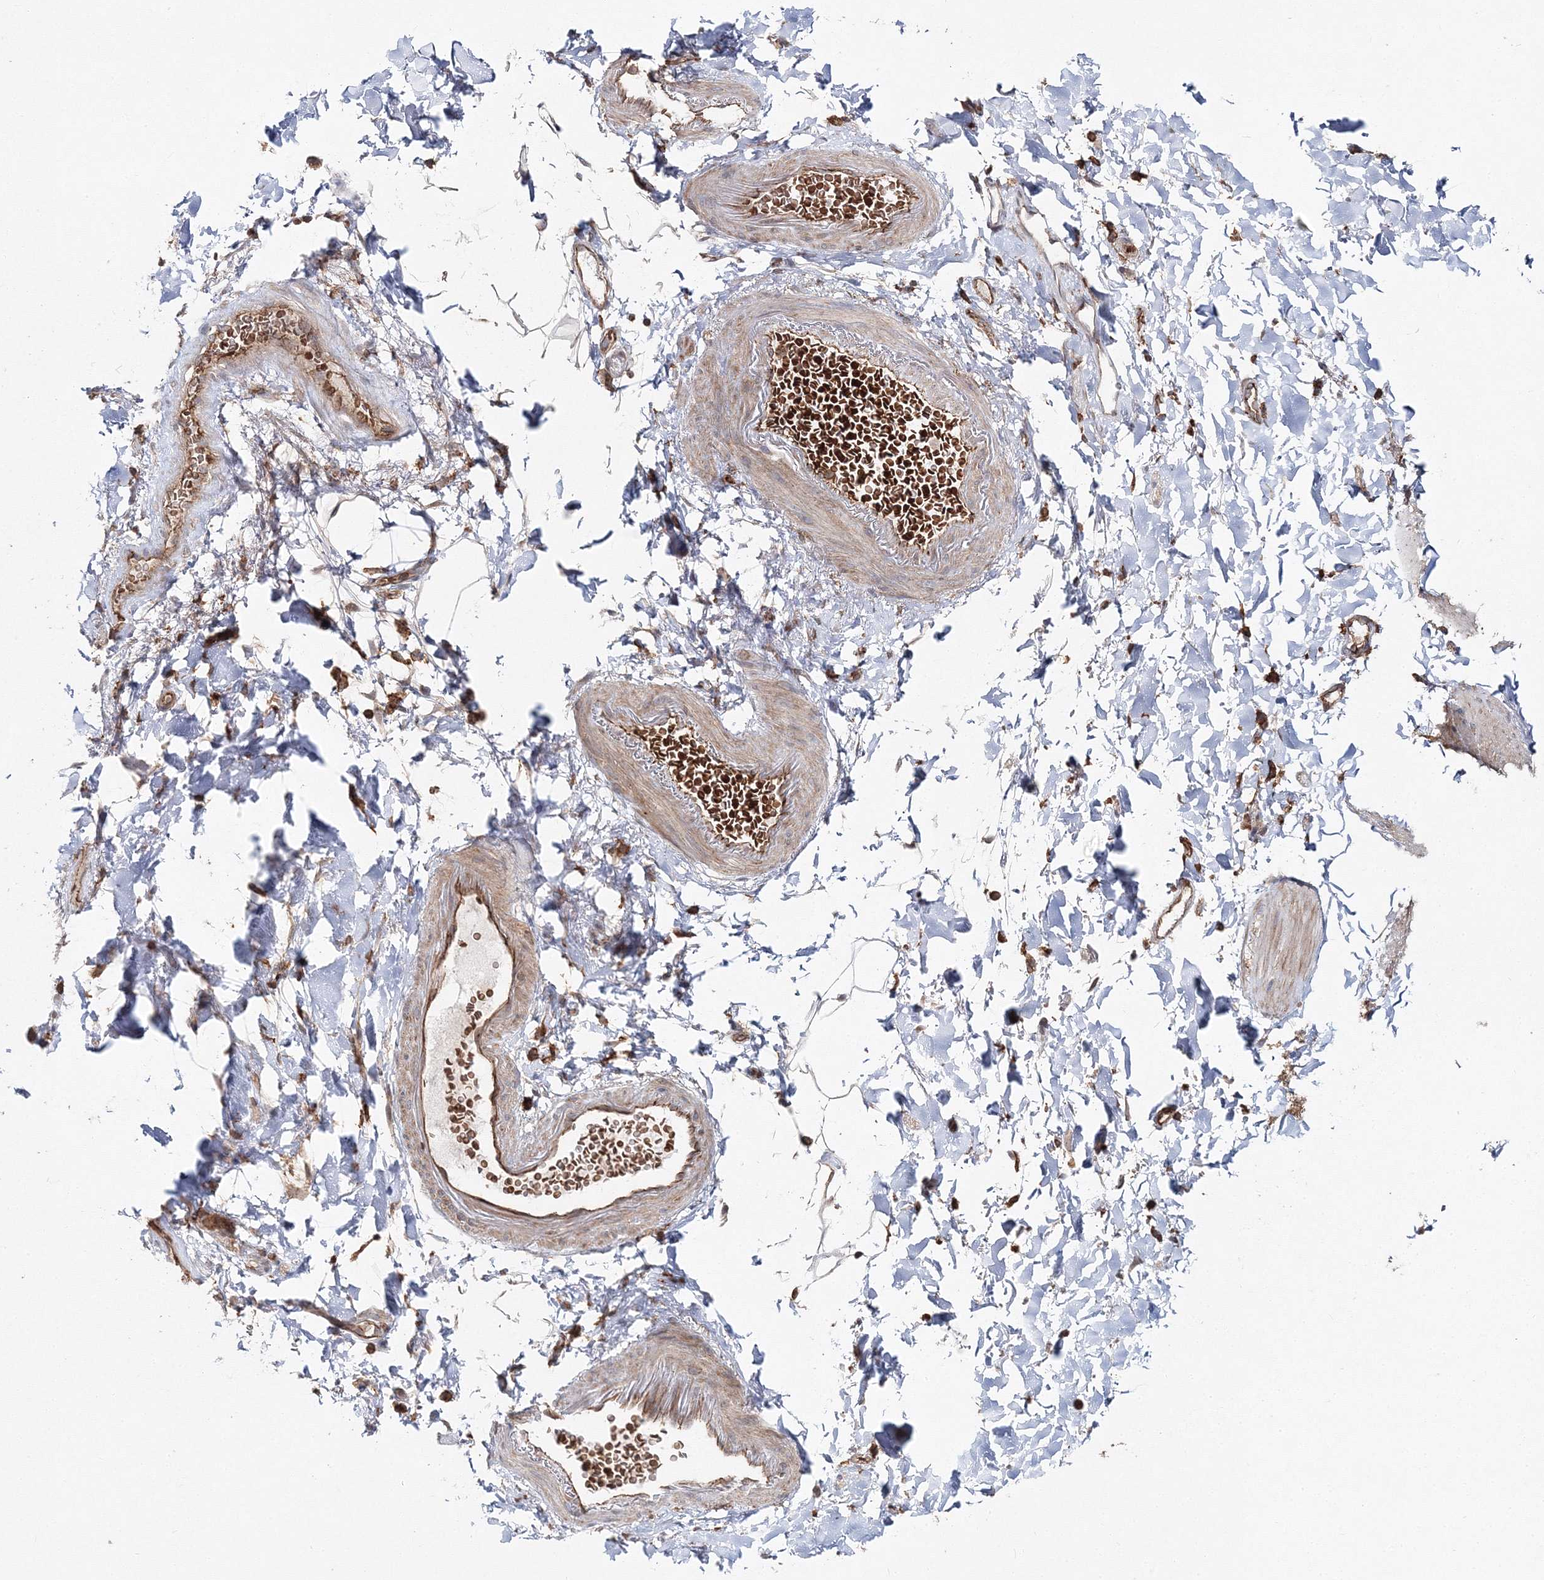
{"staining": {"intensity": "weak", "quantity": "<25%", "location": "cytoplasmic/membranous"}, "tissue": "smooth muscle", "cell_type": "Smooth muscle cells", "image_type": "normal", "snomed": [{"axis": "morphology", "description": "Normal tissue, NOS"}, {"axis": "topography", "description": "Smooth muscle"}, {"axis": "topography", "description": "Small intestine"}], "caption": "There is no significant staining in smooth muscle cells of smooth muscle. Brightfield microscopy of IHC stained with DAB (brown) and hematoxylin (blue), captured at high magnification.", "gene": "PCBD2", "patient": {"sex": "female", "age": 84}}